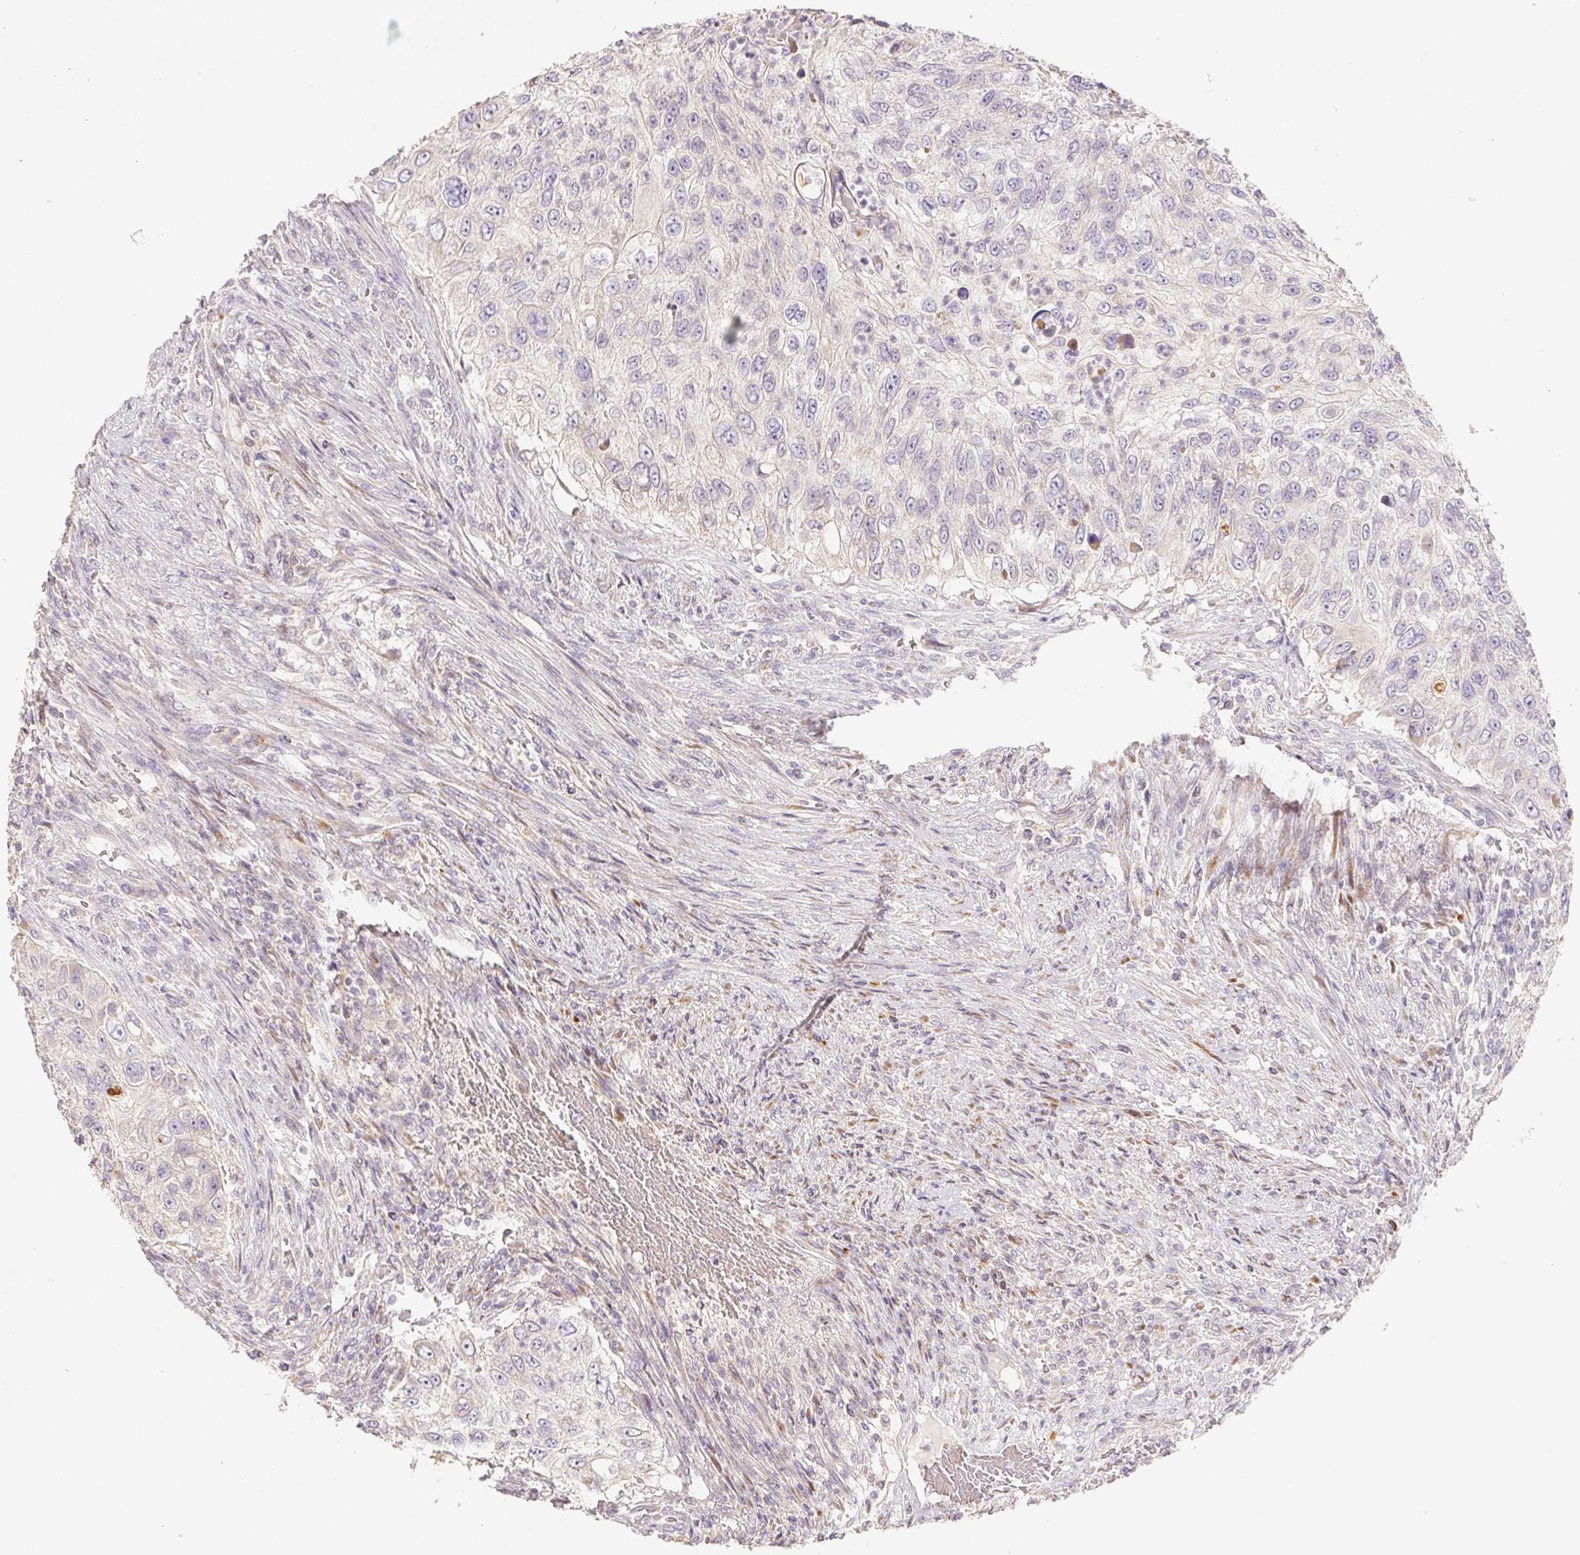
{"staining": {"intensity": "negative", "quantity": "none", "location": "none"}, "tissue": "urothelial cancer", "cell_type": "Tumor cells", "image_type": "cancer", "snomed": [{"axis": "morphology", "description": "Urothelial carcinoma, High grade"}, {"axis": "topography", "description": "Urinary bladder"}], "caption": "Tumor cells show no significant staining in urothelial cancer.", "gene": "ACVR1B", "patient": {"sex": "female", "age": 60}}